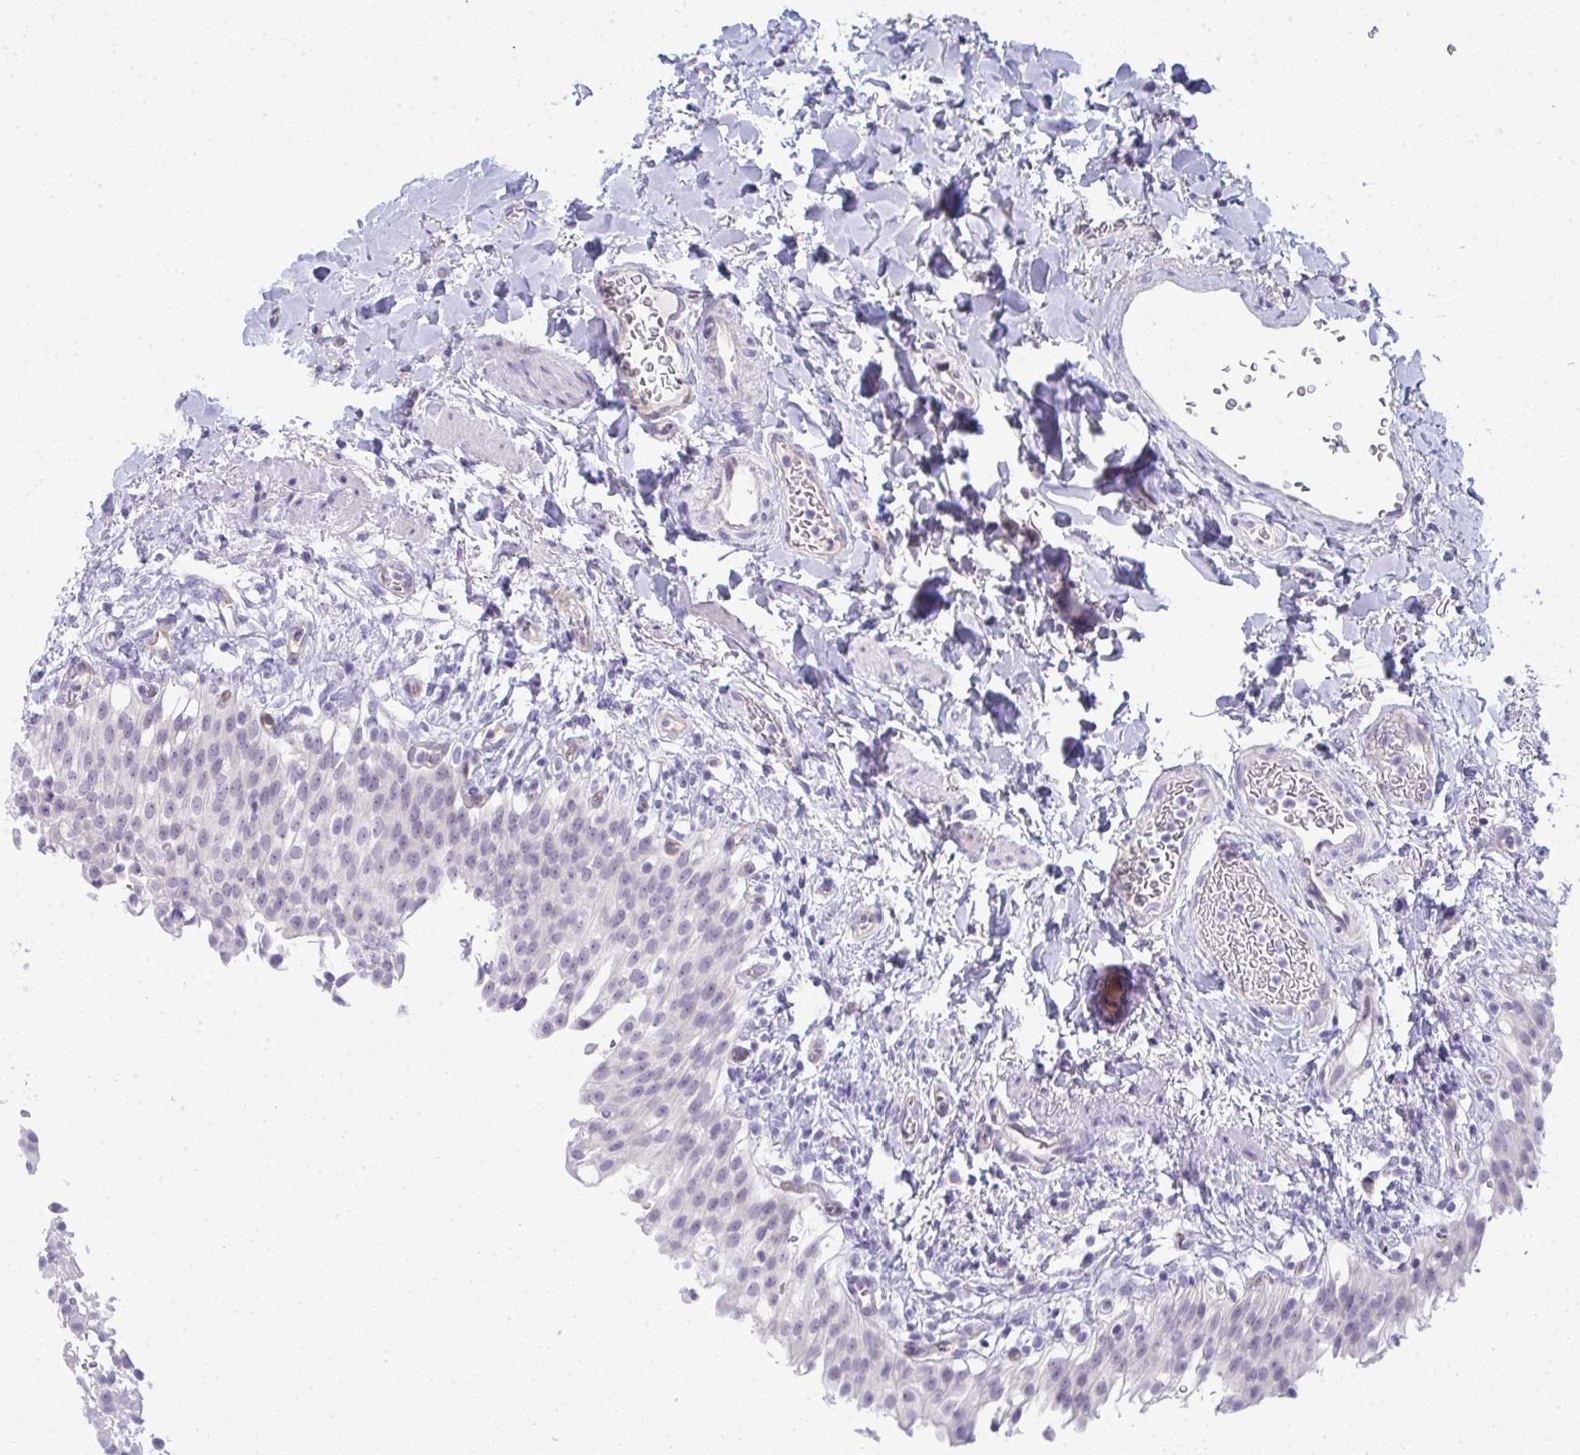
{"staining": {"intensity": "negative", "quantity": "none", "location": "none"}, "tissue": "urinary bladder", "cell_type": "Urothelial cells", "image_type": "normal", "snomed": [{"axis": "morphology", "description": "Normal tissue, NOS"}, {"axis": "topography", "description": "Urinary bladder"}, {"axis": "topography", "description": "Peripheral nerve tissue"}], "caption": "Human urinary bladder stained for a protein using immunohistochemistry (IHC) shows no positivity in urothelial cells.", "gene": "TMEM82", "patient": {"sex": "female", "age": 60}}